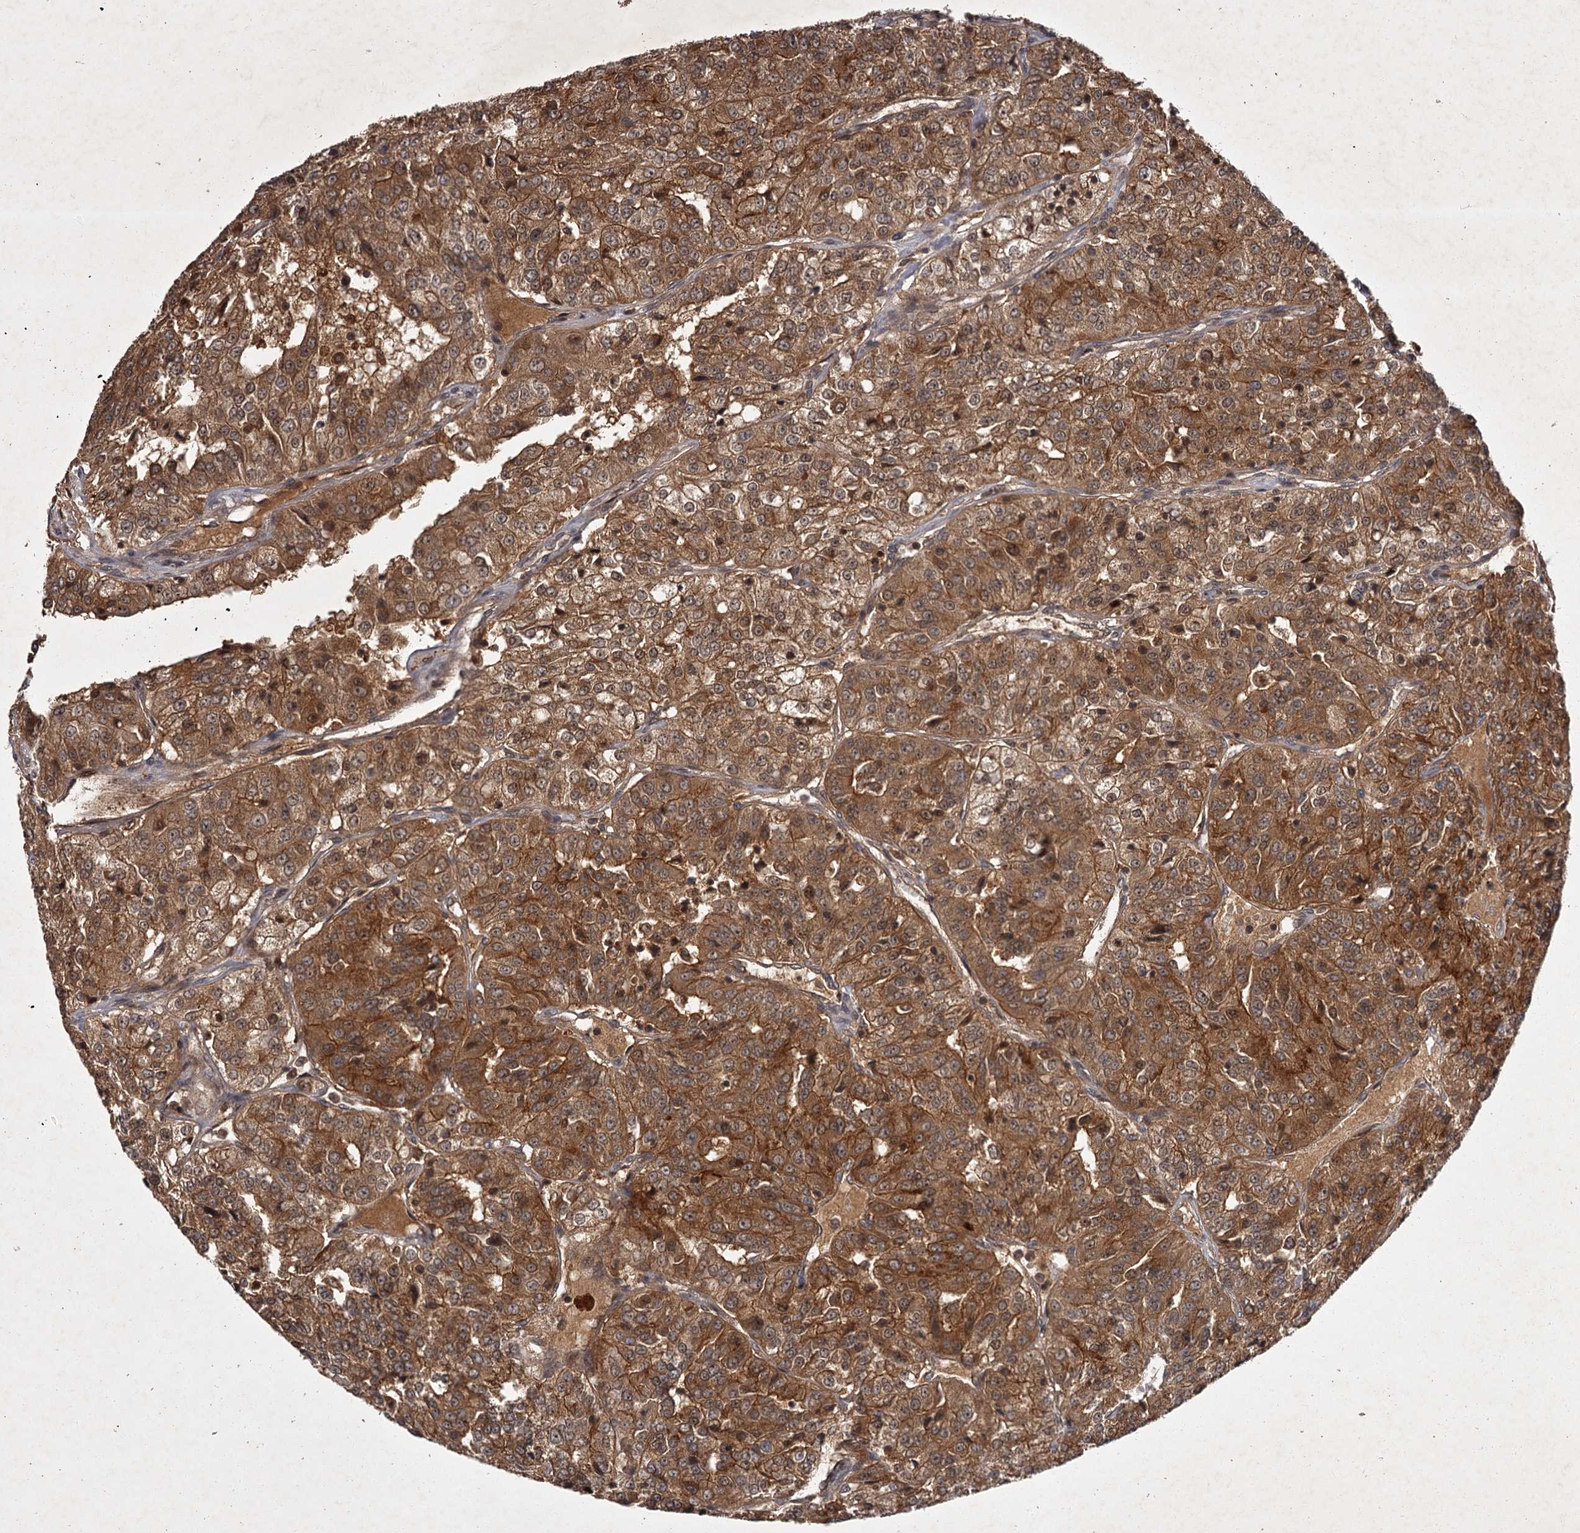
{"staining": {"intensity": "strong", "quantity": ">75%", "location": "cytoplasmic/membranous"}, "tissue": "renal cancer", "cell_type": "Tumor cells", "image_type": "cancer", "snomed": [{"axis": "morphology", "description": "Adenocarcinoma, NOS"}, {"axis": "topography", "description": "Kidney"}], "caption": "Brown immunohistochemical staining in renal cancer (adenocarcinoma) demonstrates strong cytoplasmic/membranous positivity in approximately >75% of tumor cells. The protein is stained brown, and the nuclei are stained in blue (DAB IHC with brightfield microscopy, high magnification).", "gene": "TBC1D23", "patient": {"sex": "female", "age": 63}}